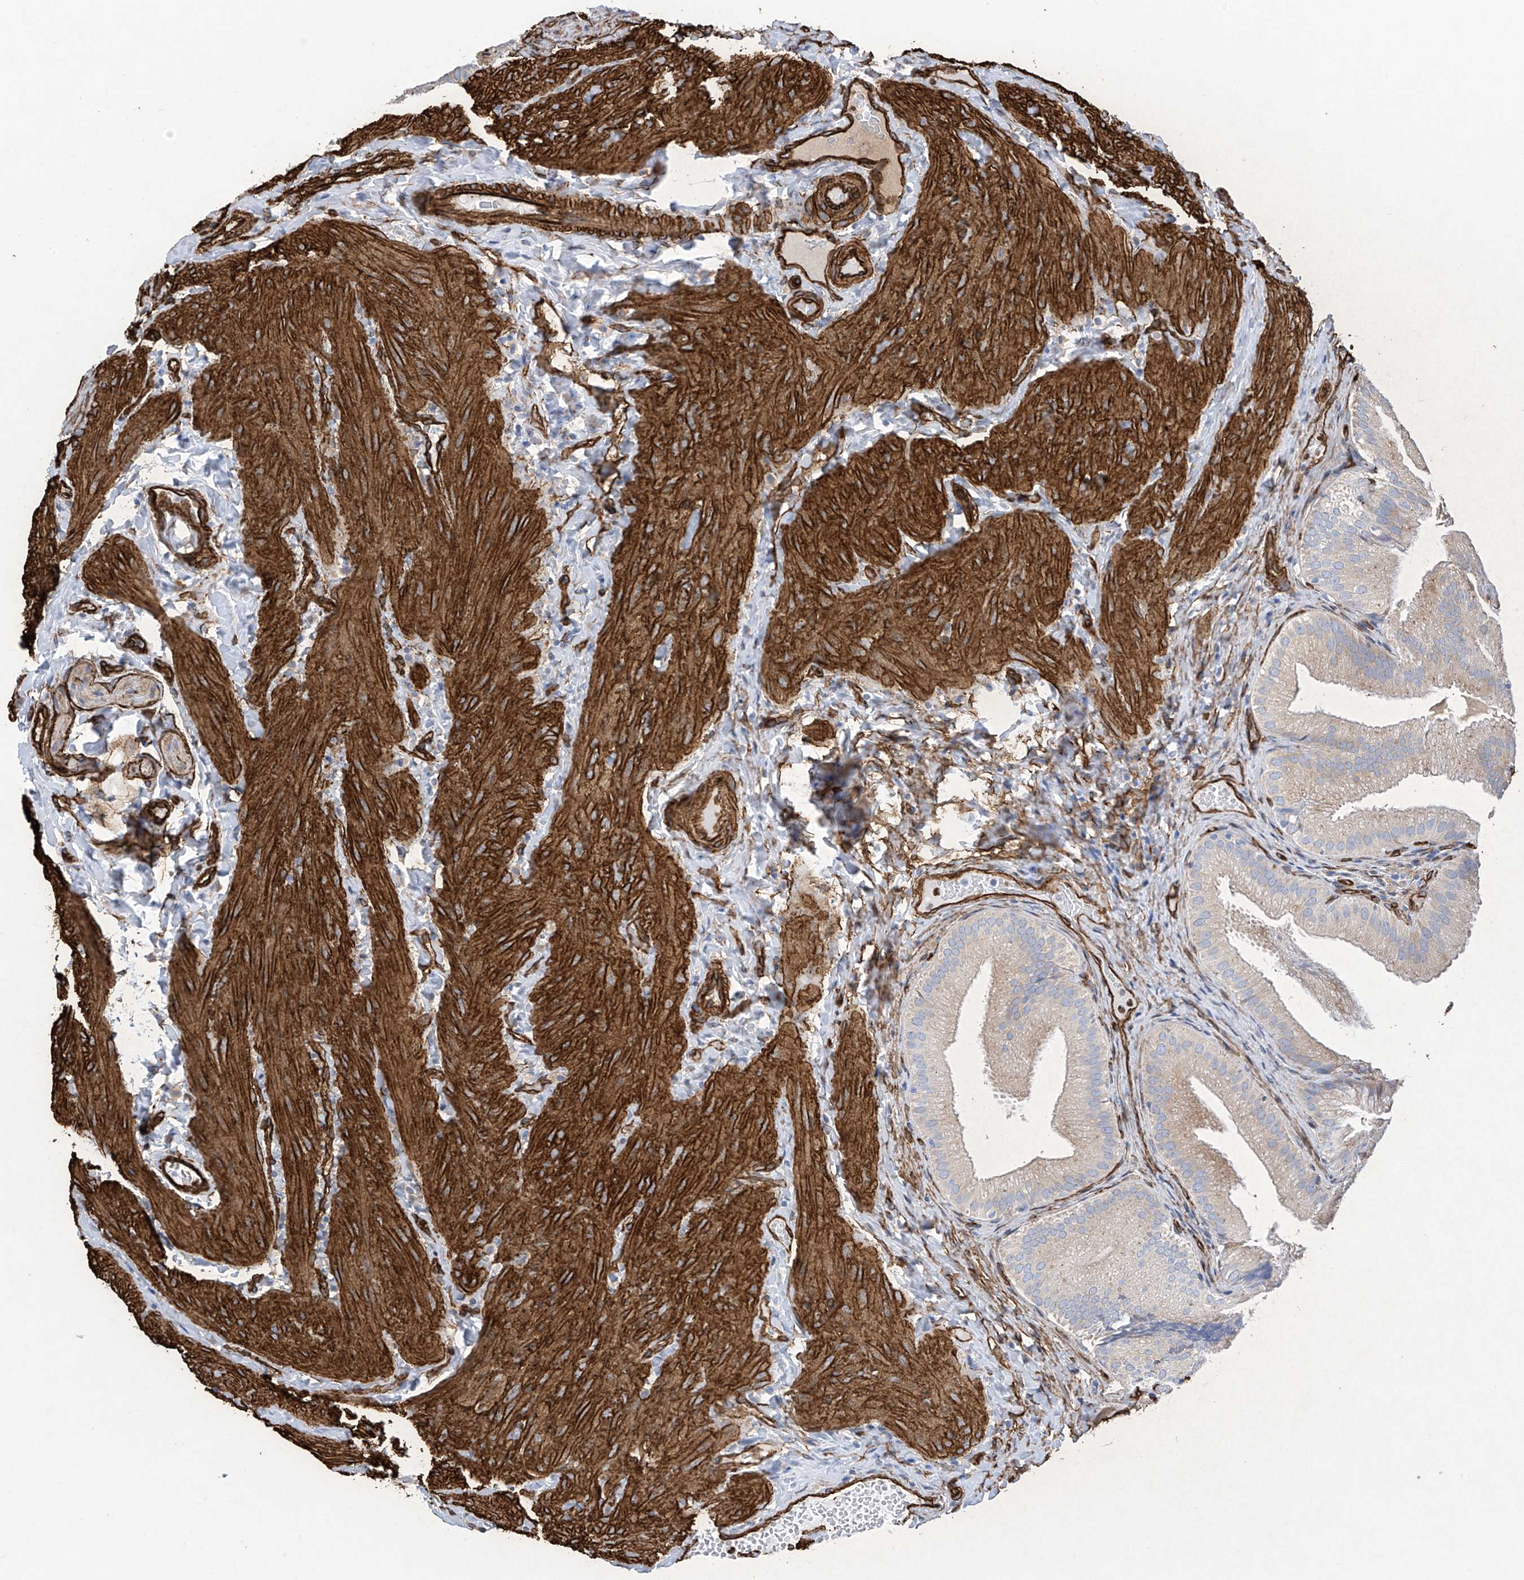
{"staining": {"intensity": "moderate", "quantity": "25%-75%", "location": "cytoplasmic/membranous"}, "tissue": "gallbladder", "cell_type": "Glandular cells", "image_type": "normal", "snomed": [{"axis": "morphology", "description": "Normal tissue, NOS"}, {"axis": "topography", "description": "Gallbladder"}], "caption": "High-power microscopy captured an immunohistochemistry histopathology image of benign gallbladder, revealing moderate cytoplasmic/membranous staining in approximately 25%-75% of glandular cells.", "gene": "UBTD1", "patient": {"sex": "female", "age": 30}}